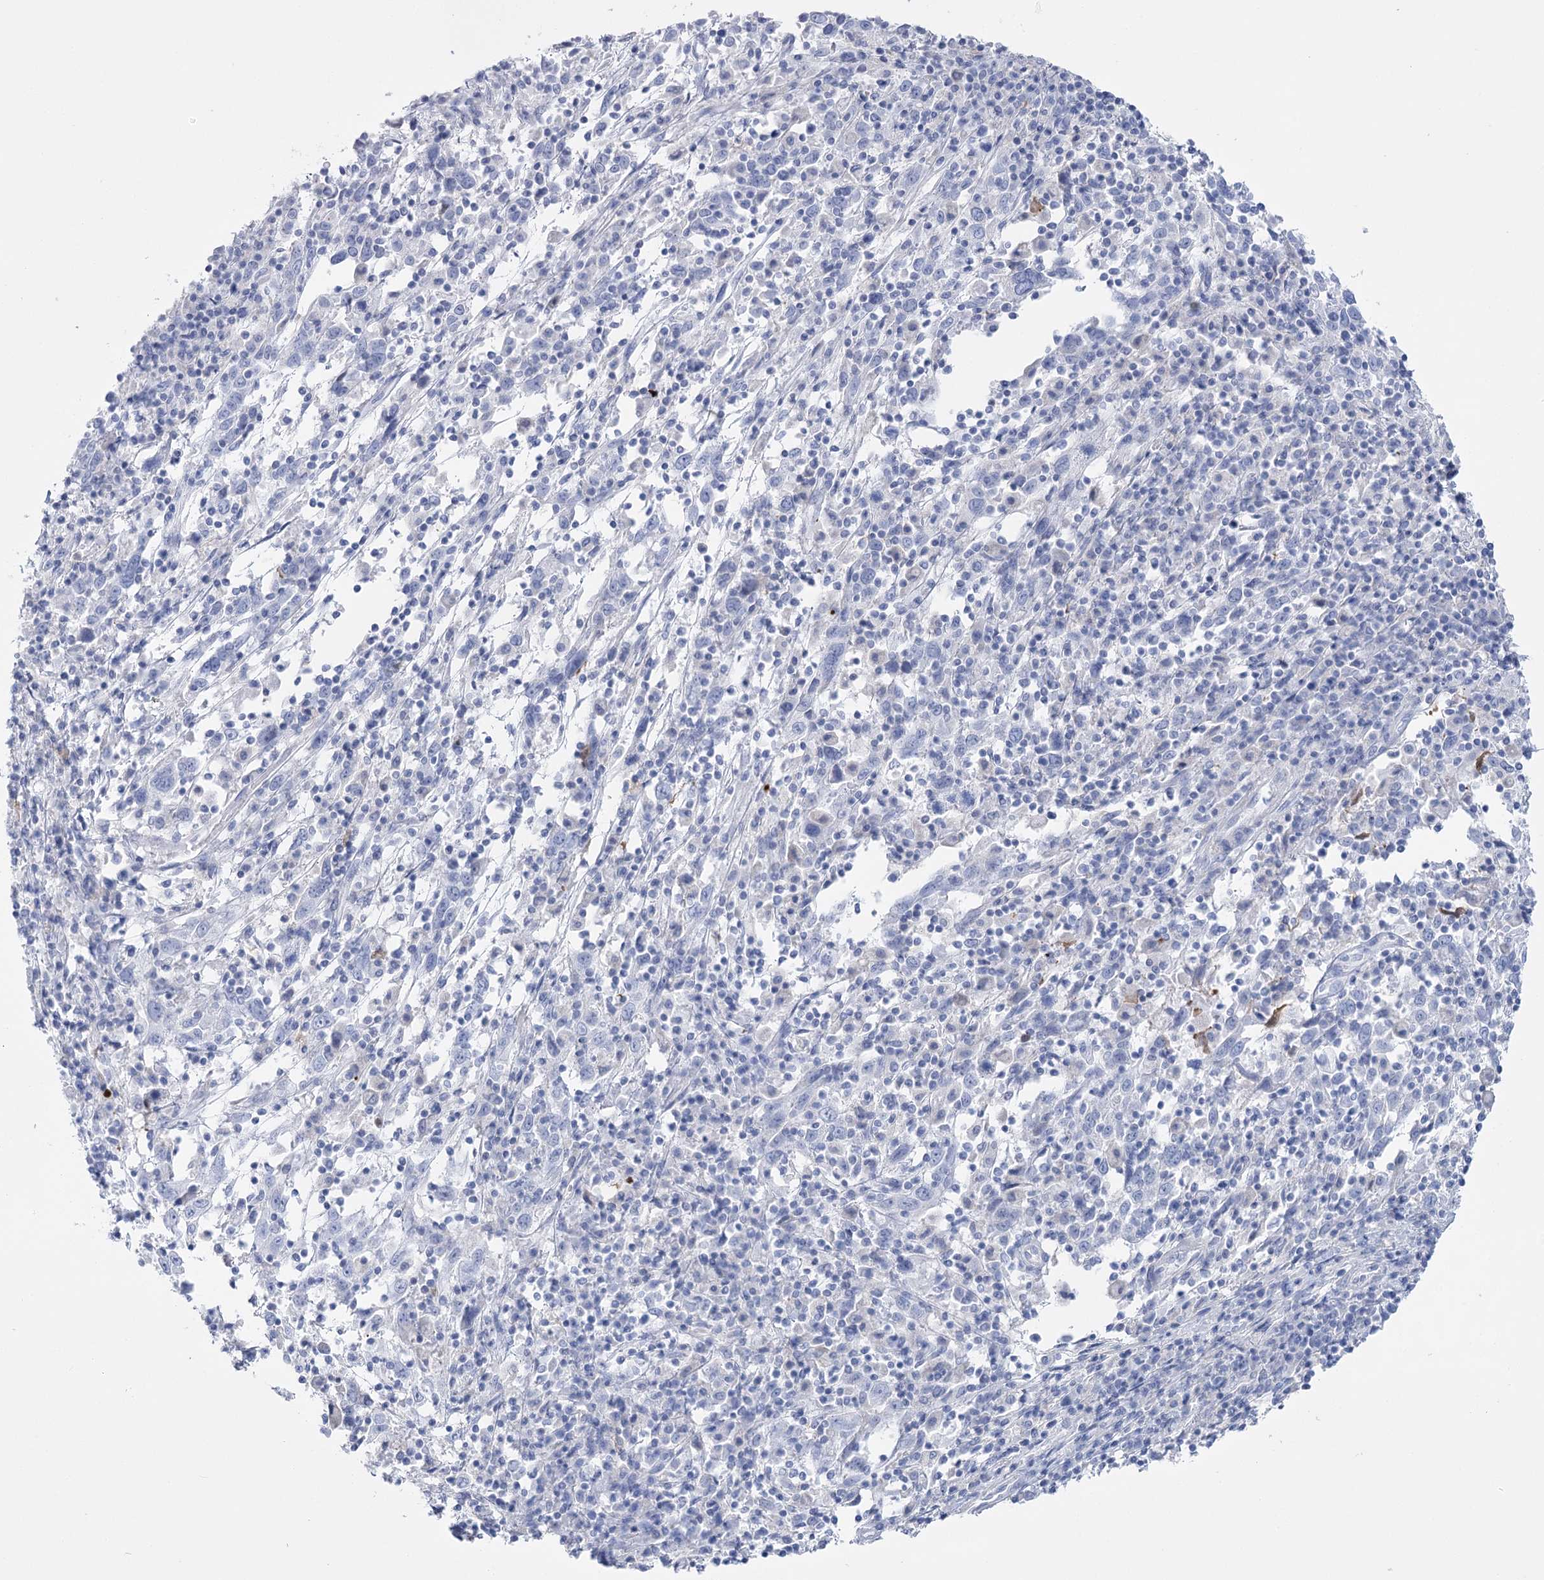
{"staining": {"intensity": "negative", "quantity": "none", "location": "none"}, "tissue": "cervical cancer", "cell_type": "Tumor cells", "image_type": "cancer", "snomed": [{"axis": "morphology", "description": "Squamous cell carcinoma, NOS"}, {"axis": "topography", "description": "Cervix"}], "caption": "Immunohistochemistry histopathology image of neoplastic tissue: human cervical squamous cell carcinoma stained with DAB (3,3'-diaminobenzidine) exhibits no significant protein expression in tumor cells.", "gene": "PCDHA1", "patient": {"sex": "female", "age": 46}}